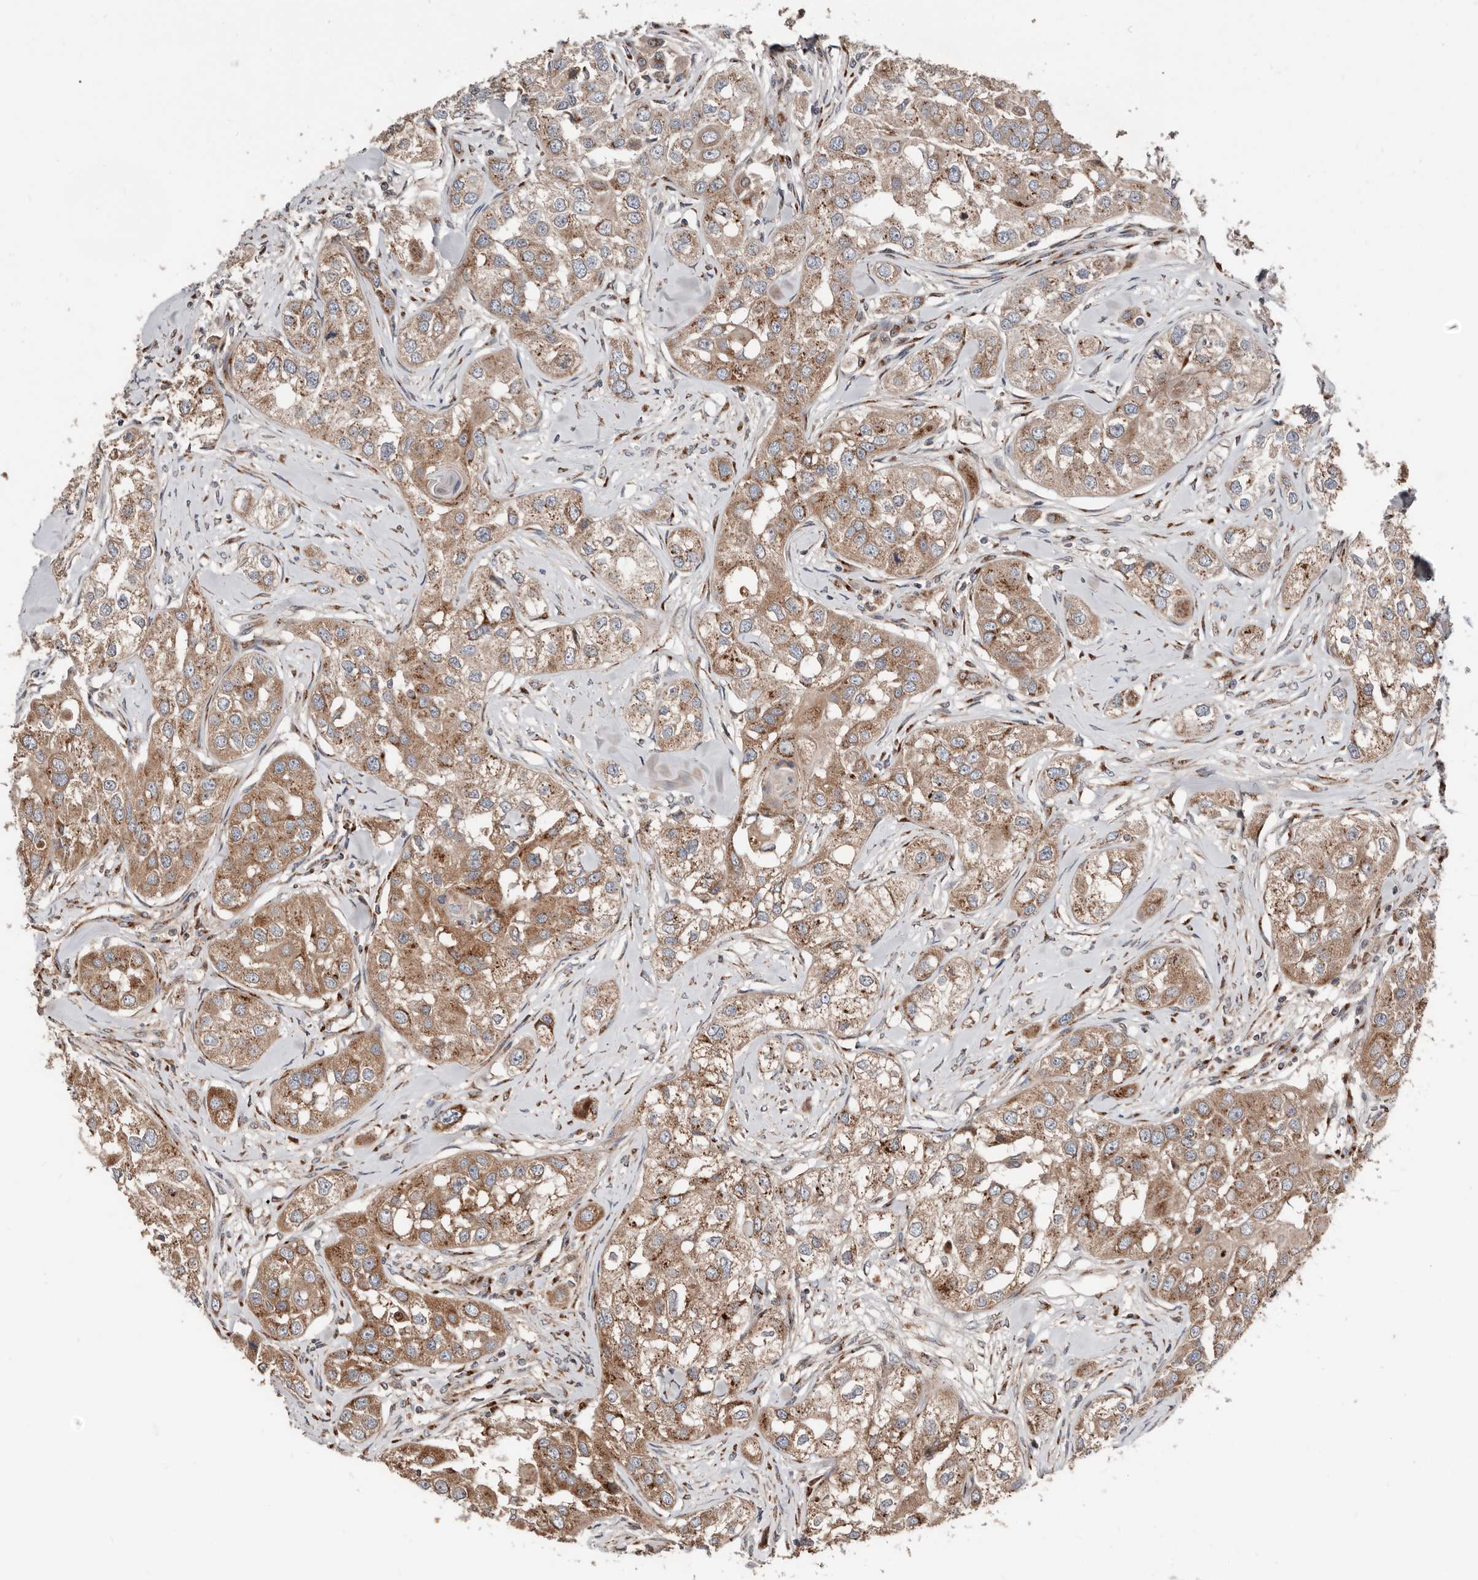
{"staining": {"intensity": "moderate", "quantity": ">75%", "location": "cytoplasmic/membranous"}, "tissue": "head and neck cancer", "cell_type": "Tumor cells", "image_type": "cancer", "snomed": [{"axis": "morphology", "description": "Normal tissue, NOS"}, {"axis": "morphology", "description": "Squamous cell carcinoma, NOS"}, {"axis": "topography", "description": "Skeletal muscle"}, {"axis": "topography", "description": "Head-Neck"}], "caption": "A brown stain shows moderate cytoplasmic/membranous positivity of a protein in head and neck cancer tumor cells.", "gene": "COG1", "patient": {"sex": "male", "age": 51}}